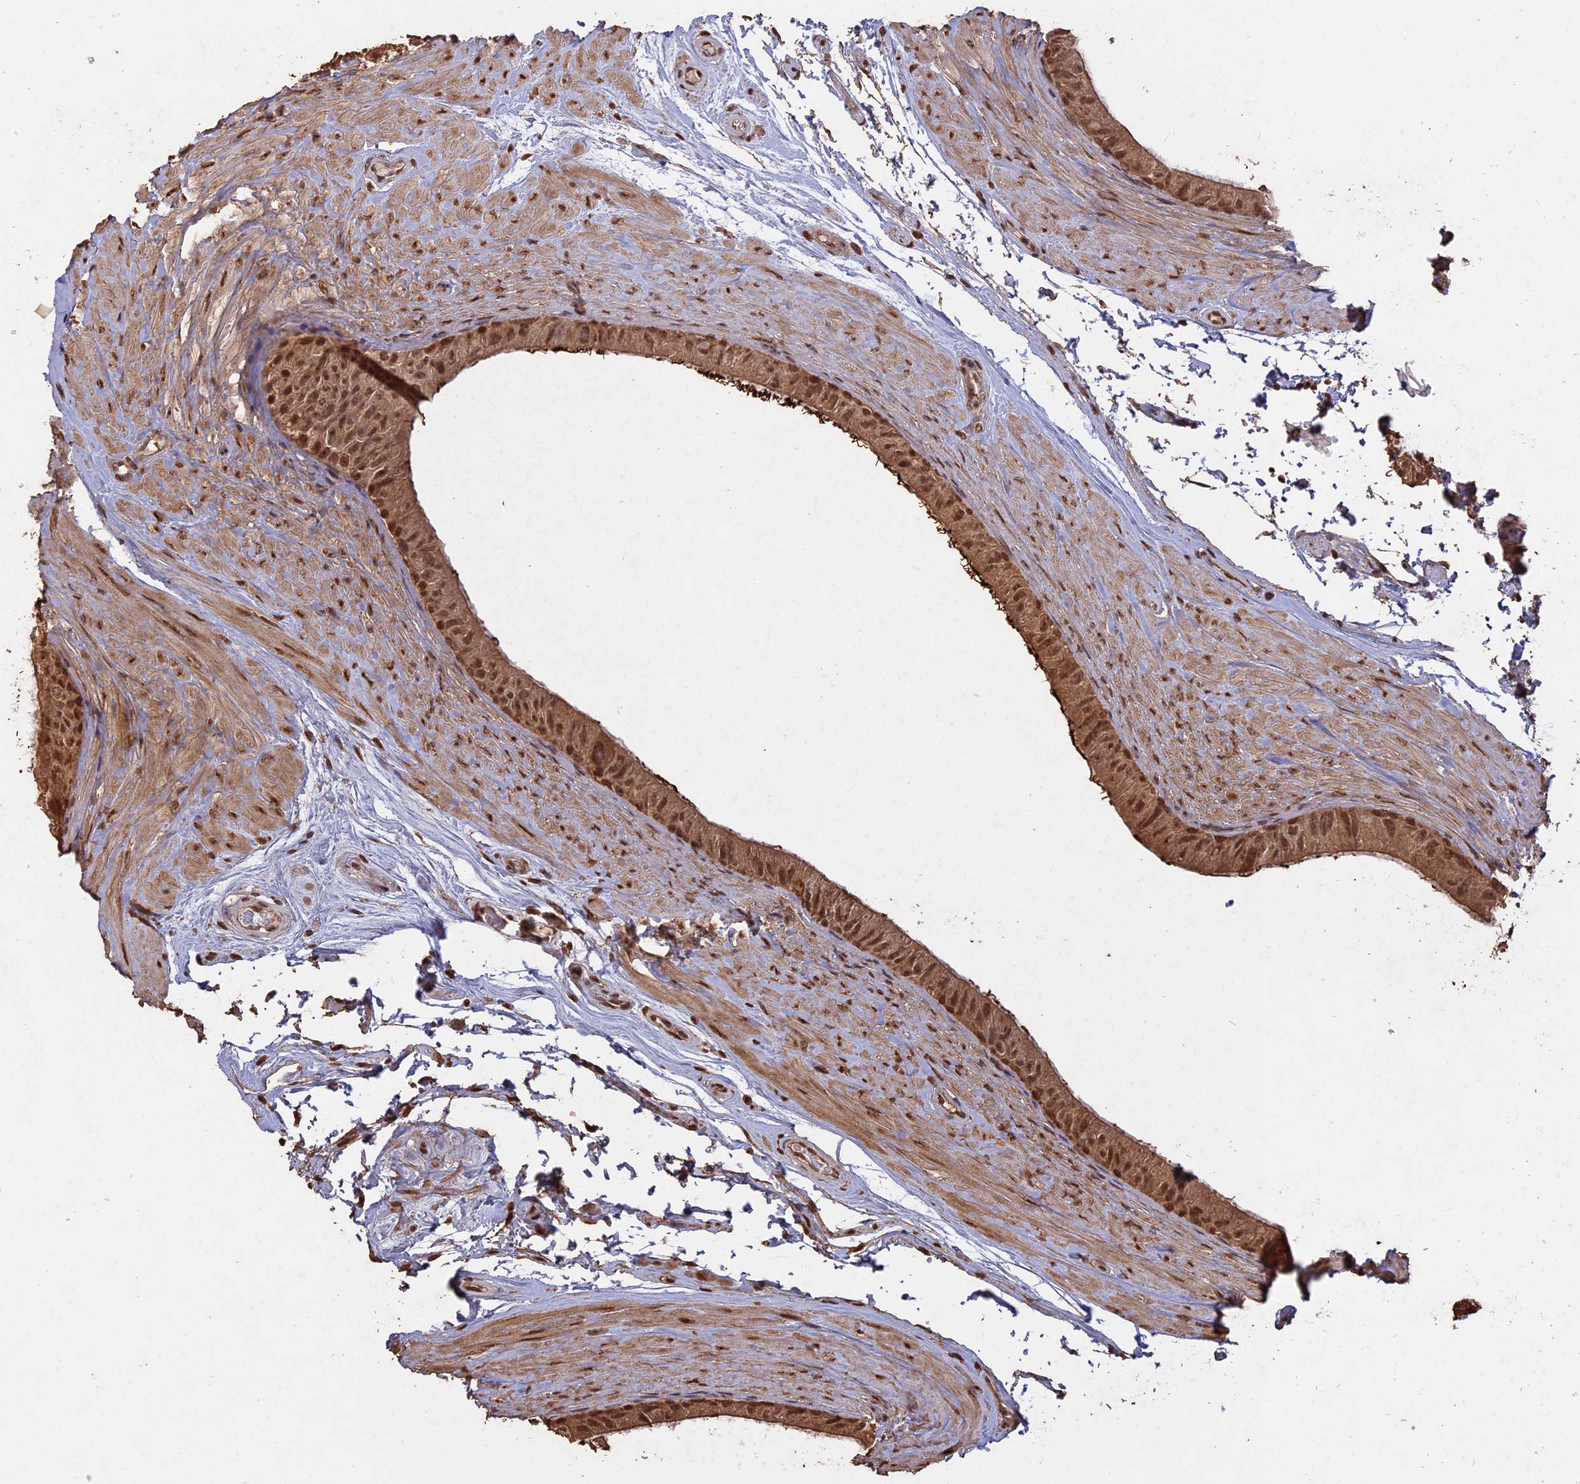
{"staining": {"intensity": "moderate", "quantity": ">75%", "location": "cytoplasmic/membranous,nuclear"}, "tissue": "epididymis", "cell_type": "Glandular cells", "image_type": "normal", "snomed": [{"axis": "morphology", "description": "Normal tissue, NOS"}, {"axis": "topography", "description": "Epididymis"}], "caption": "Protein staining exhibits moderate cytoplasmic/membranous,nuclear positivity in about >75% of glandular cells in unremarkable epididymis.", "gene": "PSMC6", "patient": {"sex": "male", "age": 45}}